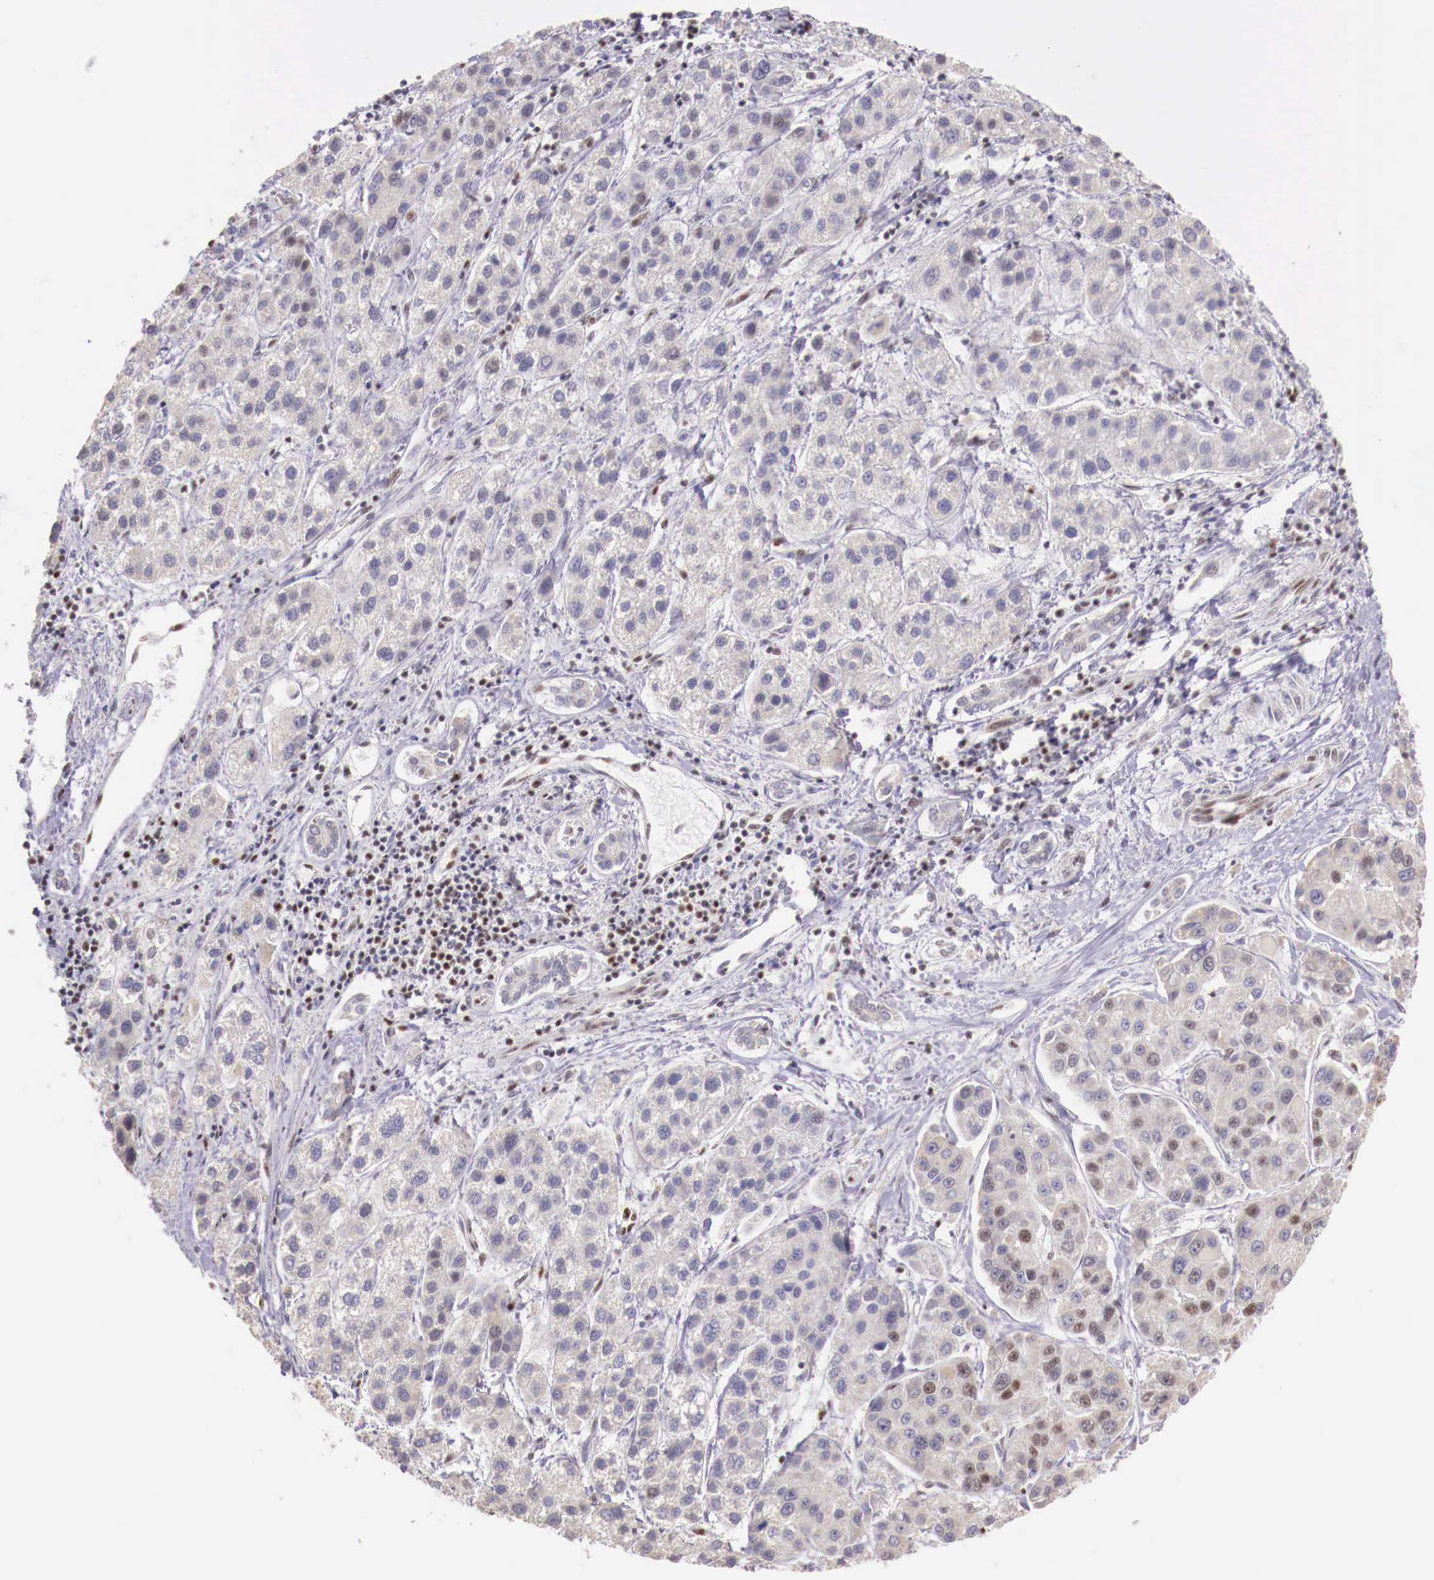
{"staining": {"intensity": "negative", "quantity": "none", "location": "none"}, "tissue": "liver cancer", "cell_type": "Tumor cells", "image_type": "cancer", "snomed": [{"axis": "morphology", "description": "Carcinoma, Hepatocellular, NOS"}, {"axis": "topography", "description": "Liver"}], "caption": "This image is of hepatocellular carcinoma (liver) stained with immunohistochemistry to label a protein in brown with the nuclei are counter-stained blue. There is no expression in tumor cells.", "gene": "SP1", "patient": {"sex": "female", "age": 85}}